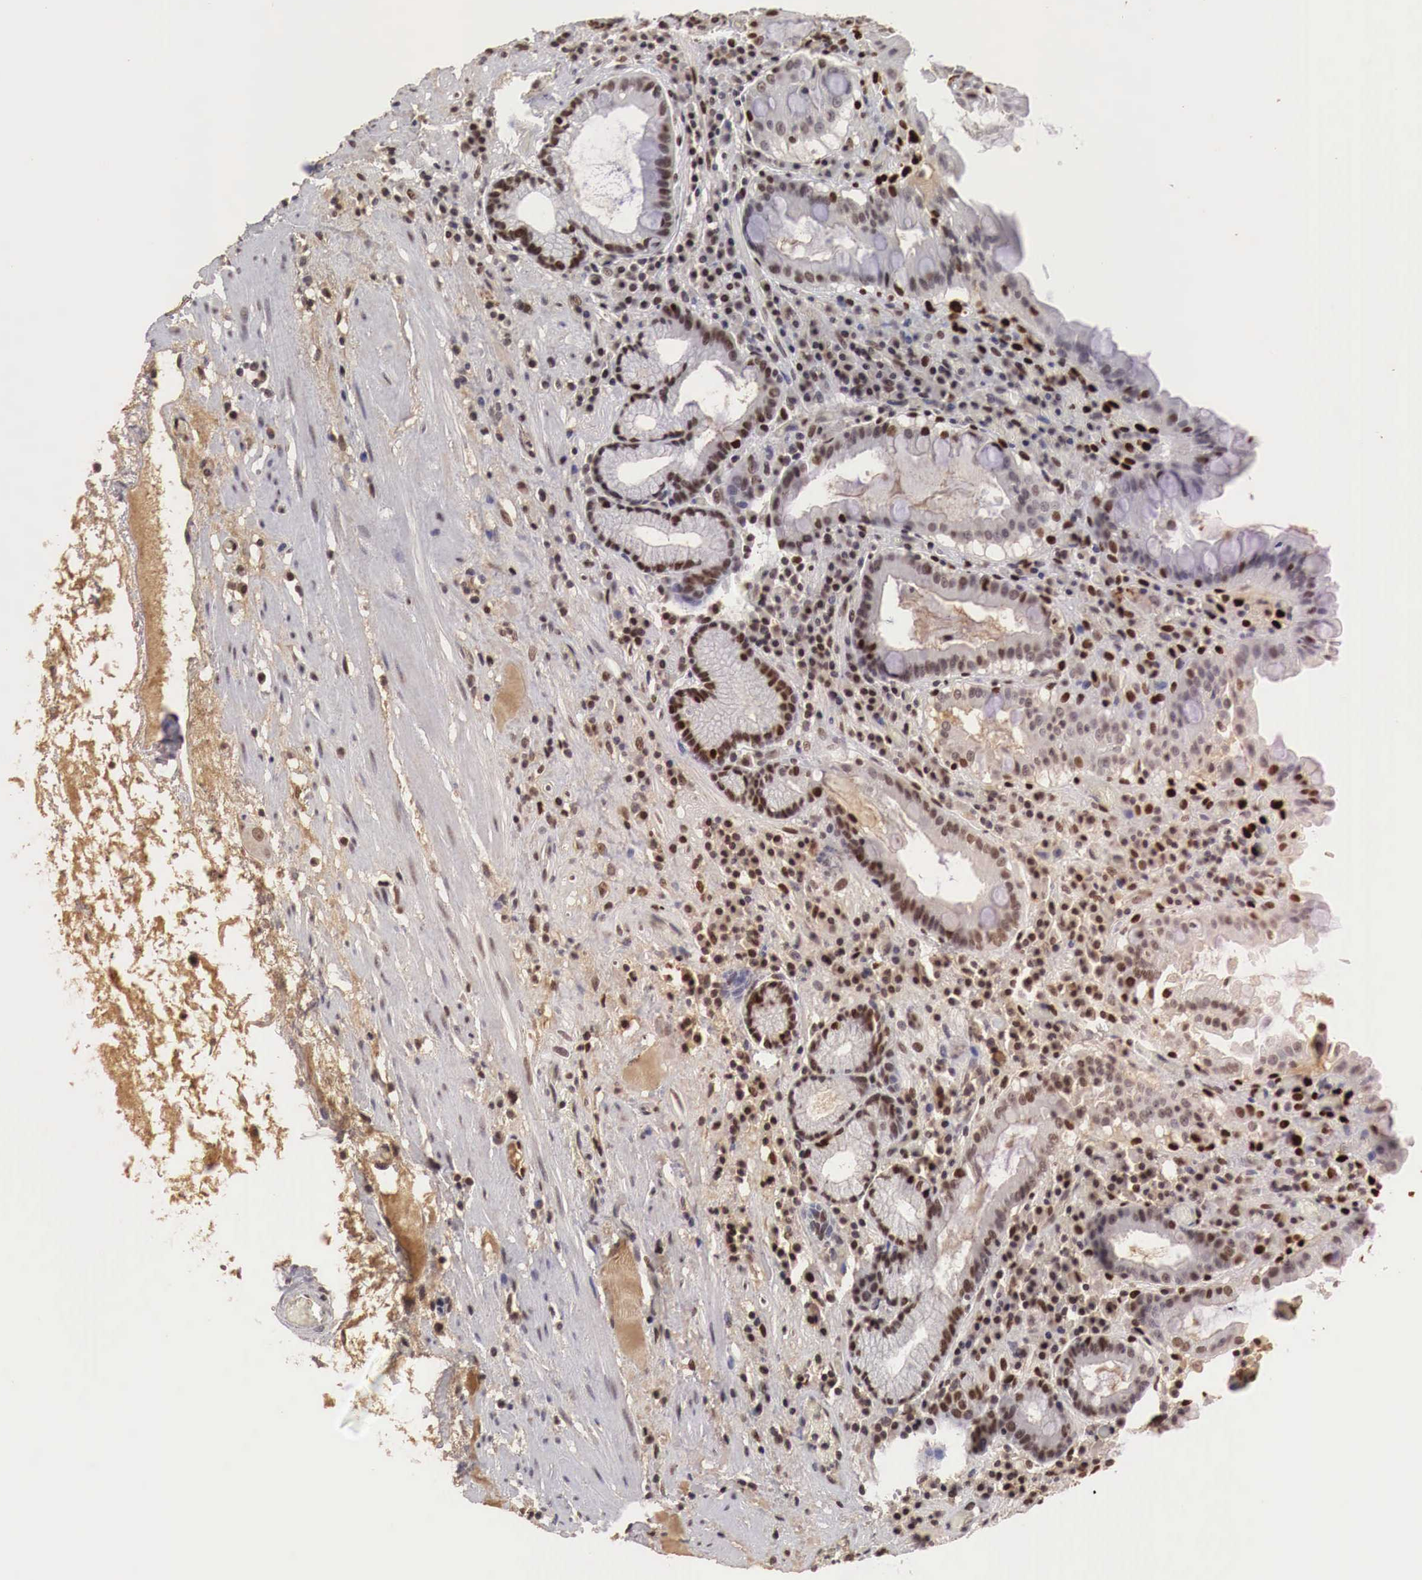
{"staining": {"intensity": "strong", "quantity": ">75%", "location": "nuclear"}, "tissue": "stomach", "cell_type": "Glandular cells", "image_type": "normal", "snomed": [{"axis": "morphology", "description": "Normal tissue, NOS"}, {"axis": "topography", "description": "Stomach, lower"}, {"axis": "topography", "description": "Duodenum"}], "caption": "Protein expression analysis of unremarkable human stomach reveals strong nuclear expression in about >75% of glandular cells. (Brightfield microscopy of DAB IHC at high magnification).", "gene": "DACH2", "patient": {"sex": "male", "age": 84}}